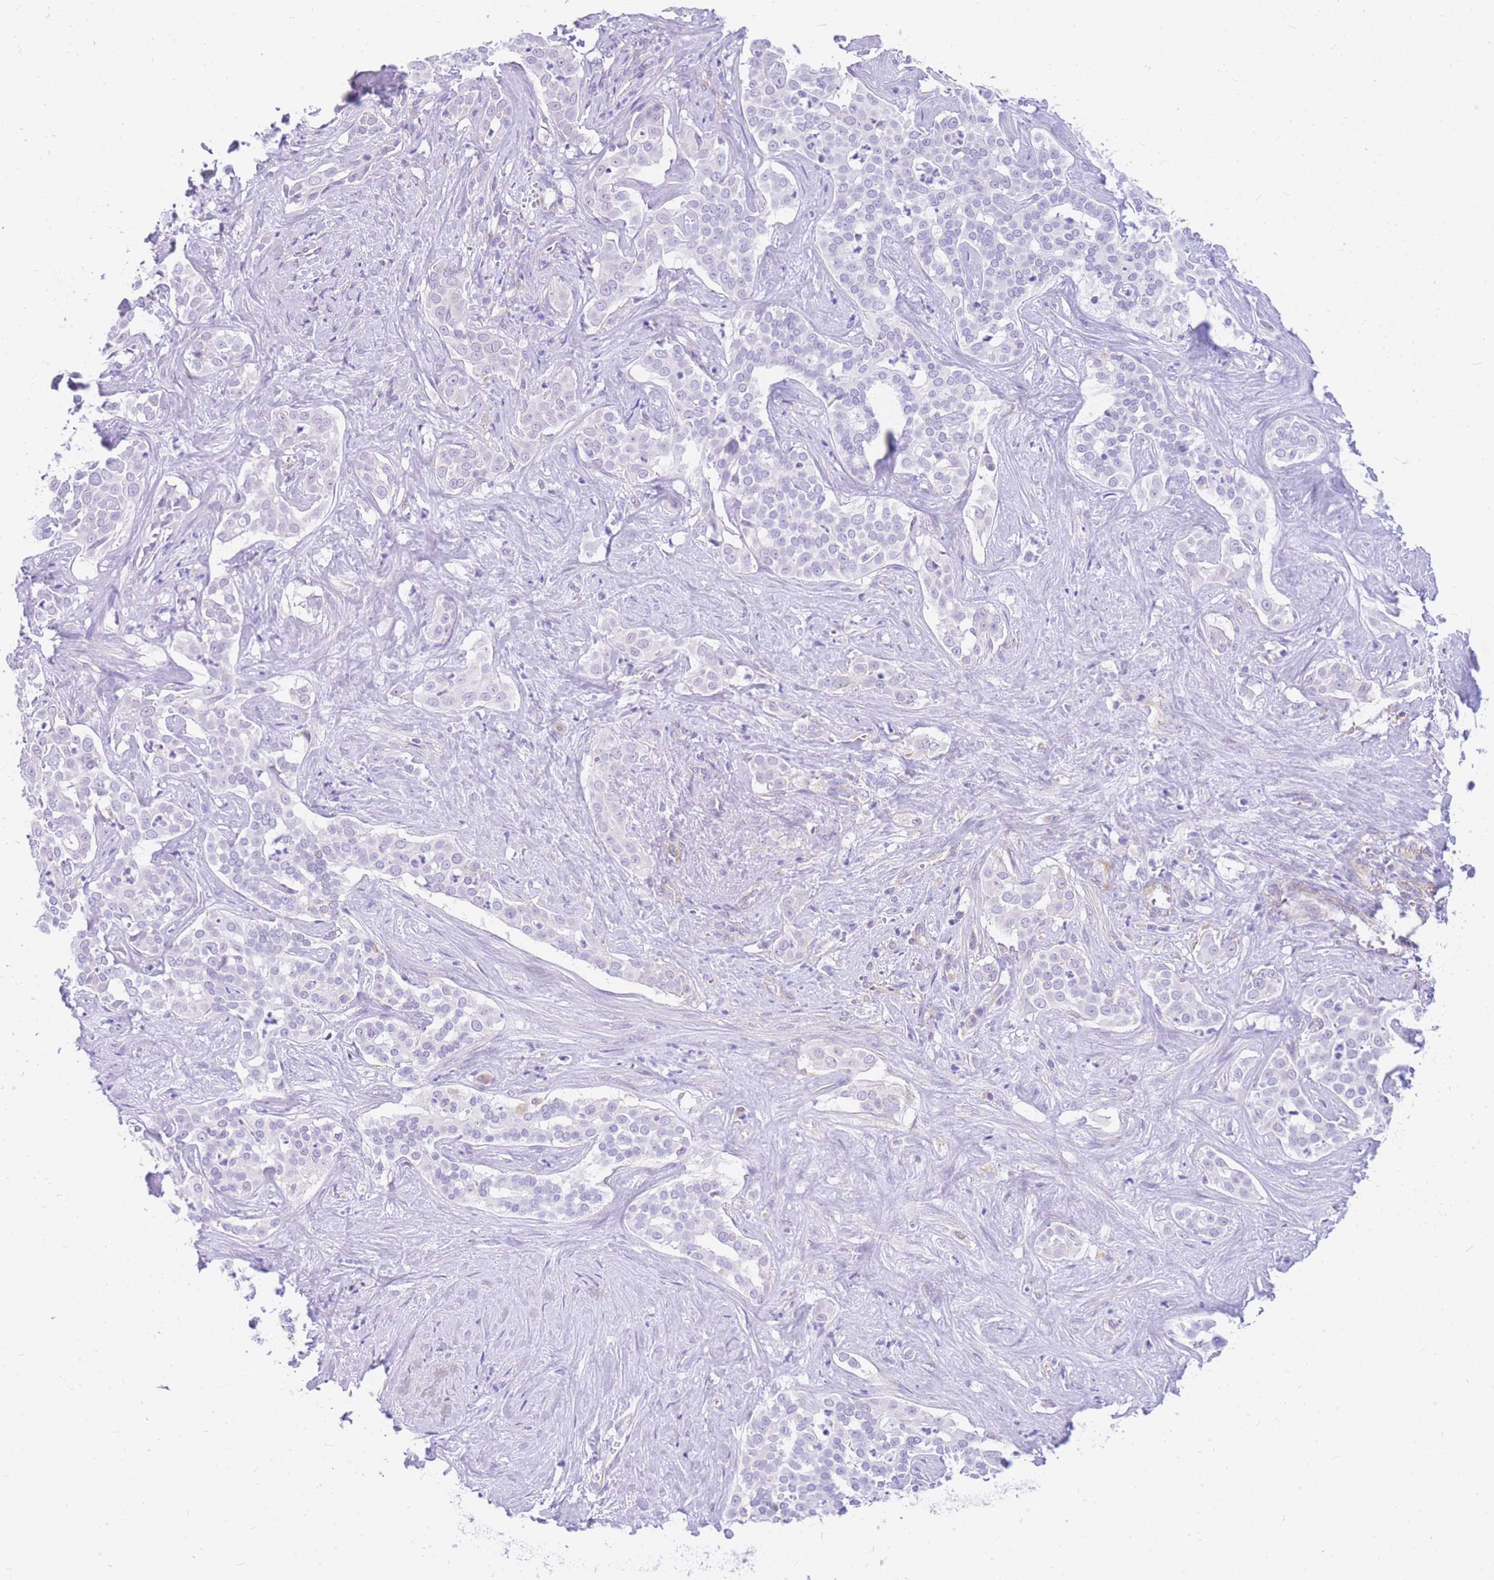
{"staining": {"intensity": "negative", "quantity": "none", "location": "none"}, "tissue": "liver cancer", "cell_type": "Tumor cells", "image_type": "cancer", "snomed": [{"axis": "morphology", "description": "Cholangiocarcinoma"}, {"axis": "topography", "description": "Liver"}], "caption": "Cholangiocarcinoma (liver) stained for a protein using IHC displays no positivity tumor cells.", "gene": "SRSF12", "patient": {"sex": "male", "age": 67}}